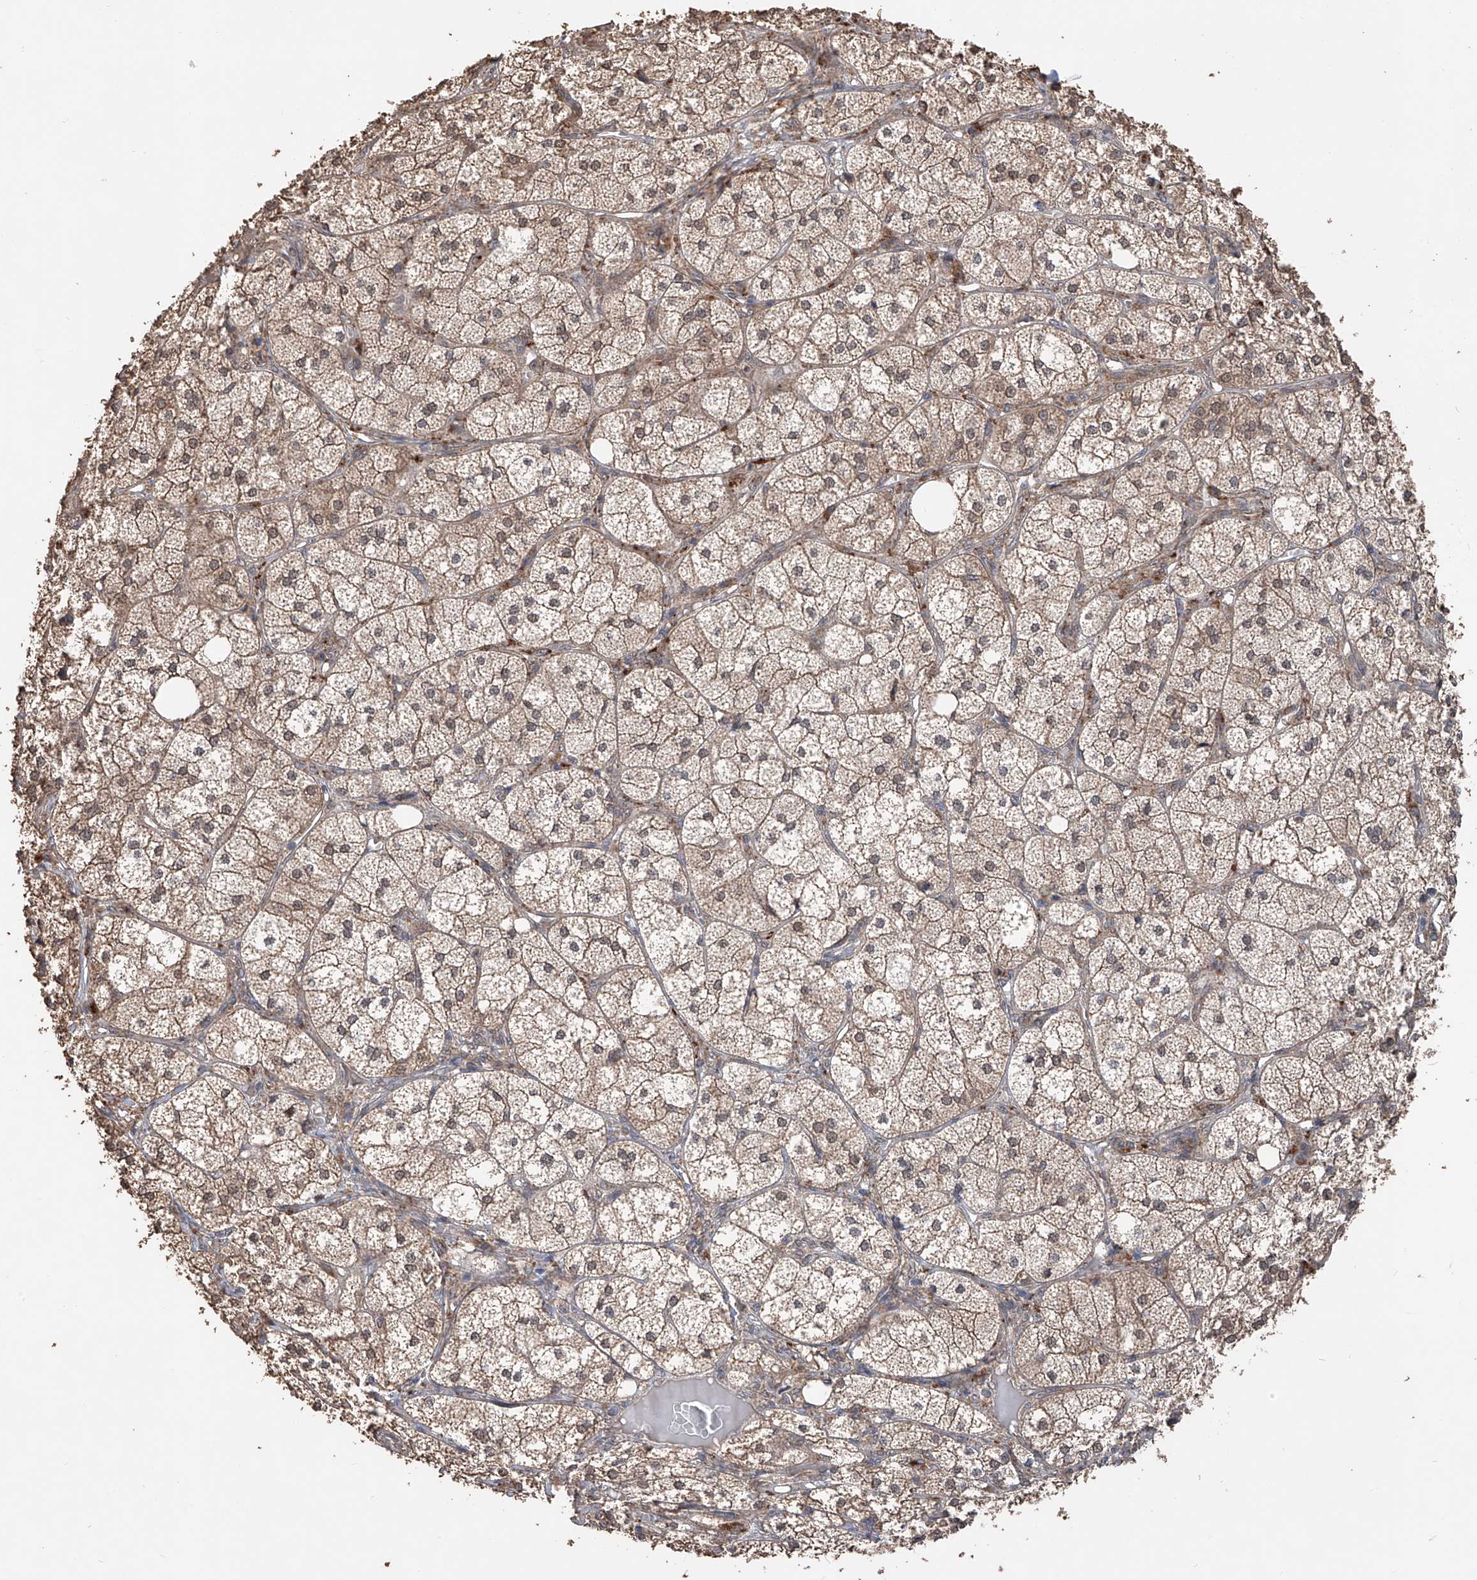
{"staining": {"intensity": "strong", "quantity": ">75%", "location": "cytoplasmic/membranous"}, "tissue": "adrenal gland", "cell_type": "Glandular cells", "image_type": "normal", "snomed": [{"axis": "morphology", "description": "Normal tissue, NOS"}, {"axis": "topography", "description": "Adrenal gland"}], "caption": "This image displays immunohistochemistry (IHC) staining of normal adrenal gland, with high strong cytoplasmic/membranous staining in about >75% of glandular cells.", "gene": "FAM135A", "patient": {"sex": "female", "age": 61}}